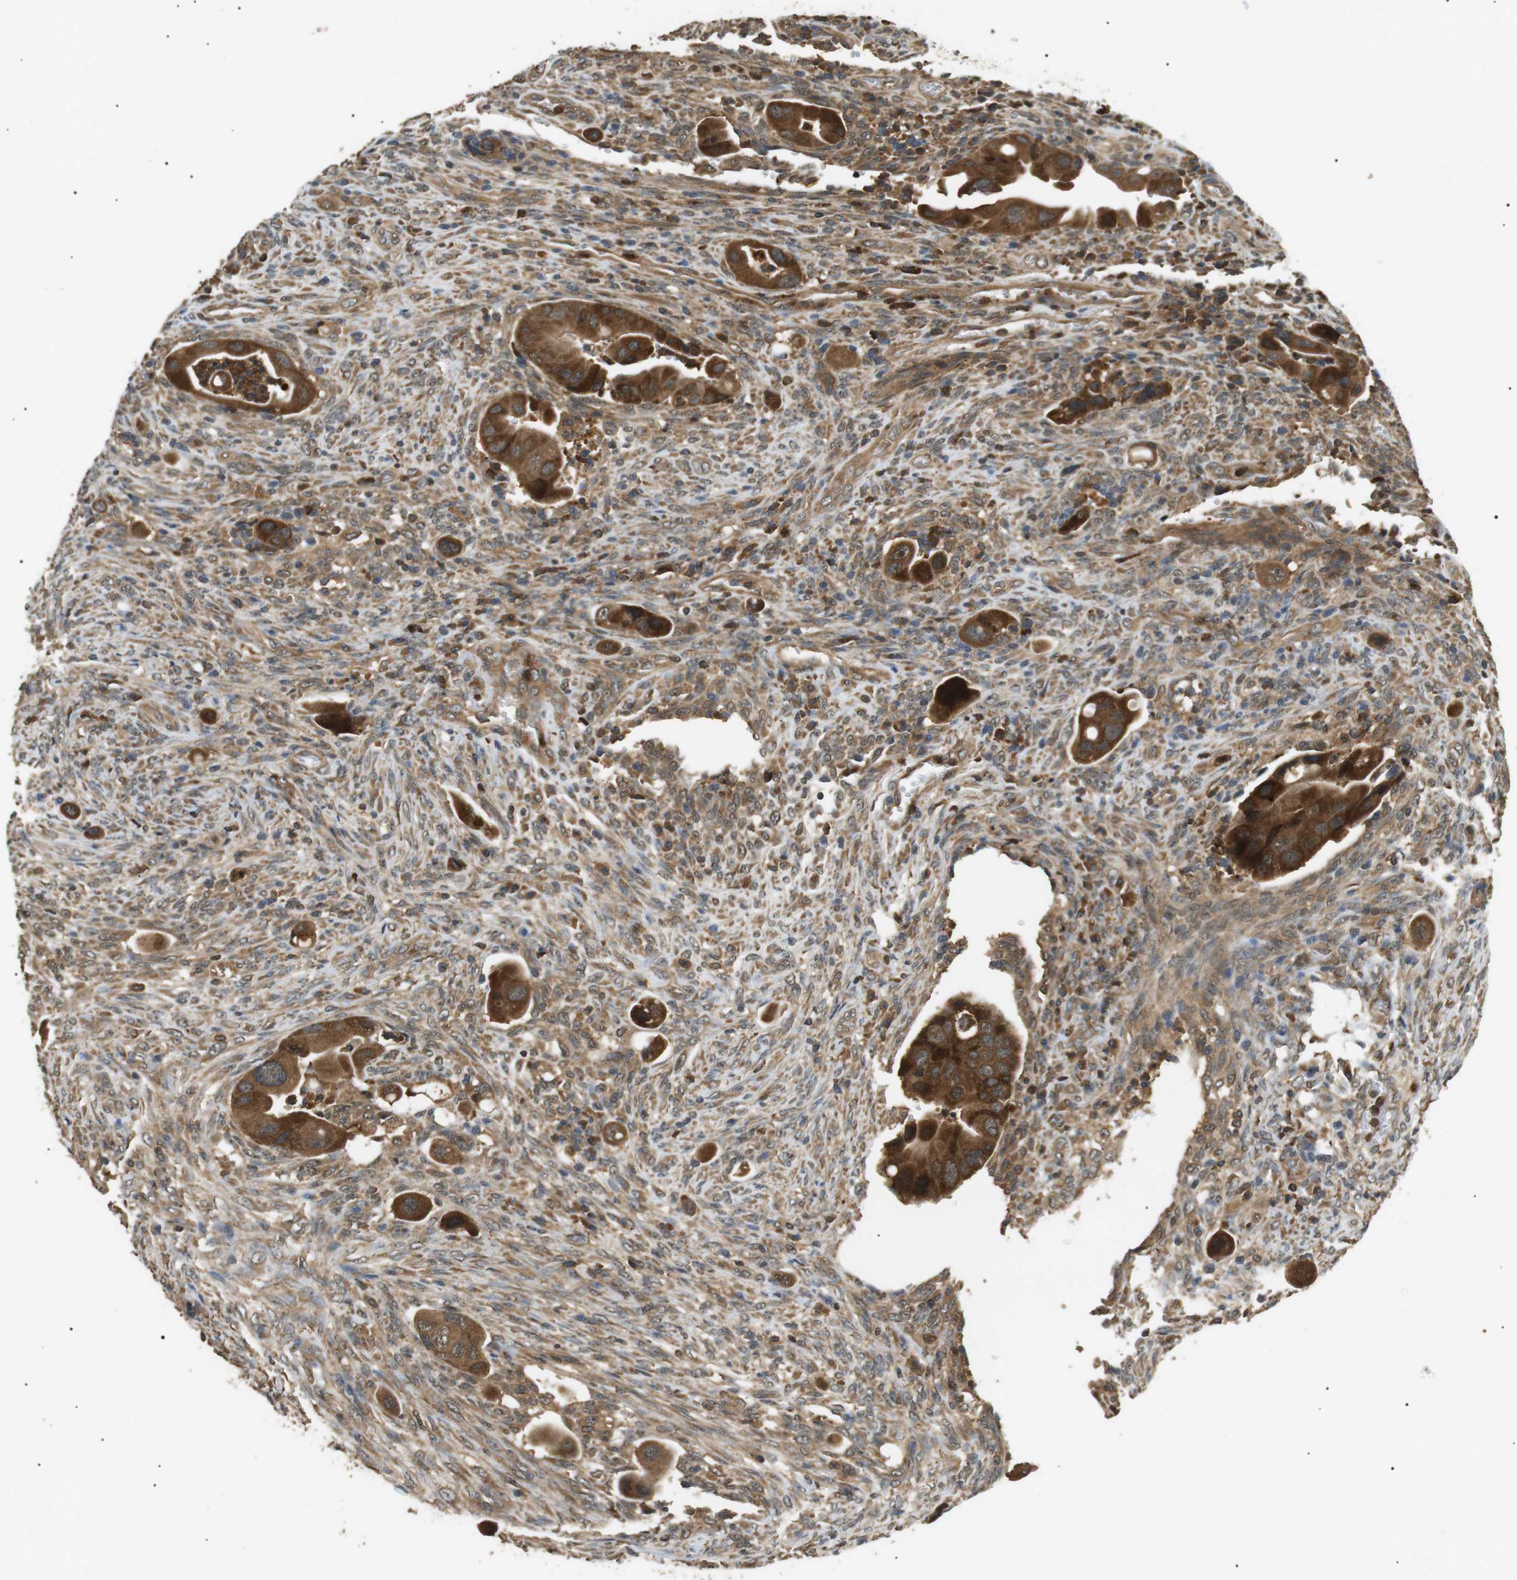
{"staining": {"intensity": "strong", "quantity": ">75%", "location": "cytoplasmic/membranous"}, "tissue": "colorectal cancer", "cell_type": "Tumor cells", "image_type": "cancer", "snomed": [{"axis": "morphology", "description": "Adenocarcinoma, NOS"}, {"axis": "topography", "description": "Rectum"}], "caption": "An IHC image of tumor tissue is shown. Protein staining in brown highlights strong cytoplasmic/membranous positivity in colorectal cancer within tumor cells.", "gene": "TBC1D15", "patient": {"sex": "female", "age": 57}}